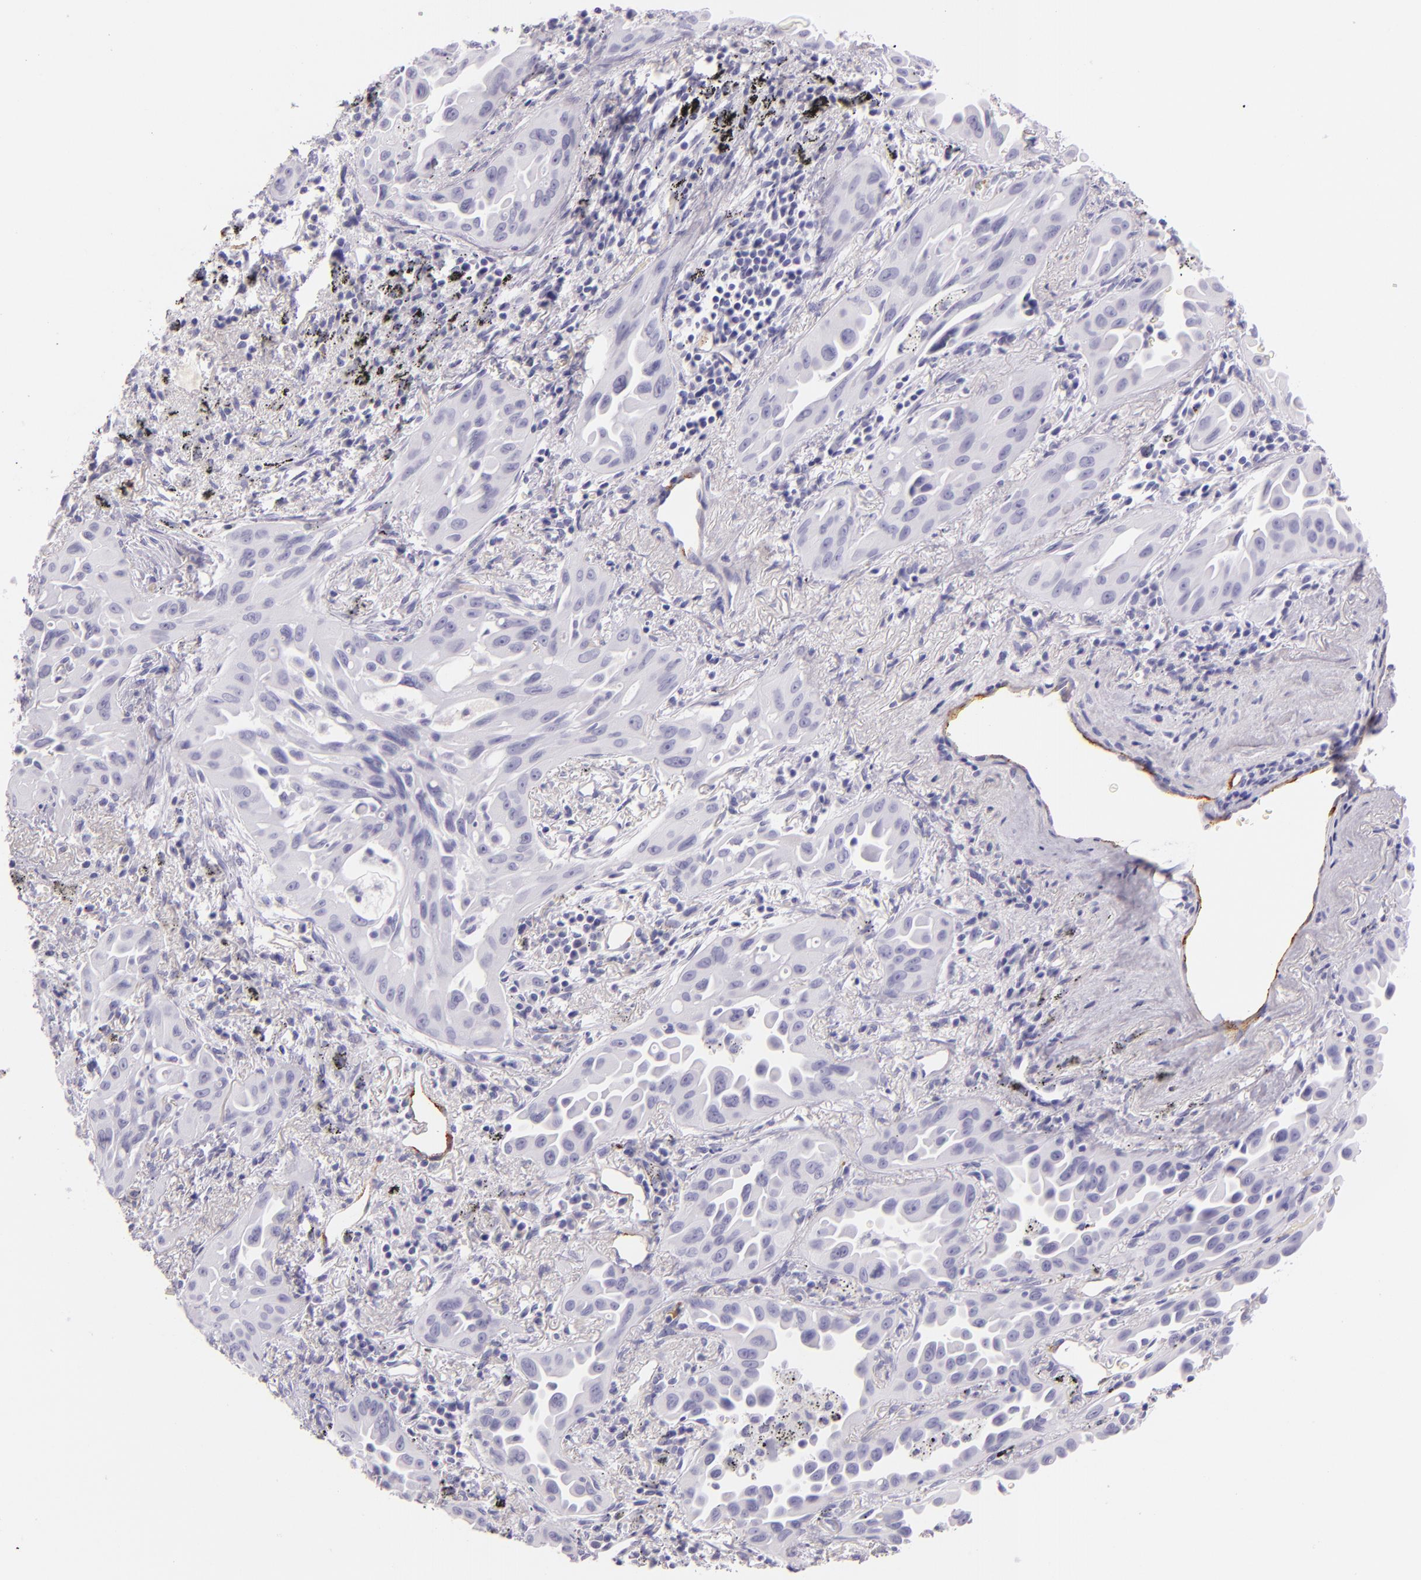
{"staining": {"intensity": "negative", "quantity": "none", "location": "none"}, "tissue": "lung cancer", "cell_type": "Tumor cells", "image_type": "cancer", "snomed": [{"axis": "morphology", "description": "Adenocarcinoma, NOS"}, {"axis": "topography", "description": "Lung"}], "caption": "High magnification brightfield microscopy of lung cancer stained with DAB (brown) and counterstained with hematoxylin (blue): tumor cells show no significant staining.", "gene": "SELP", "patient": {"sex": "male", "age": 68}}